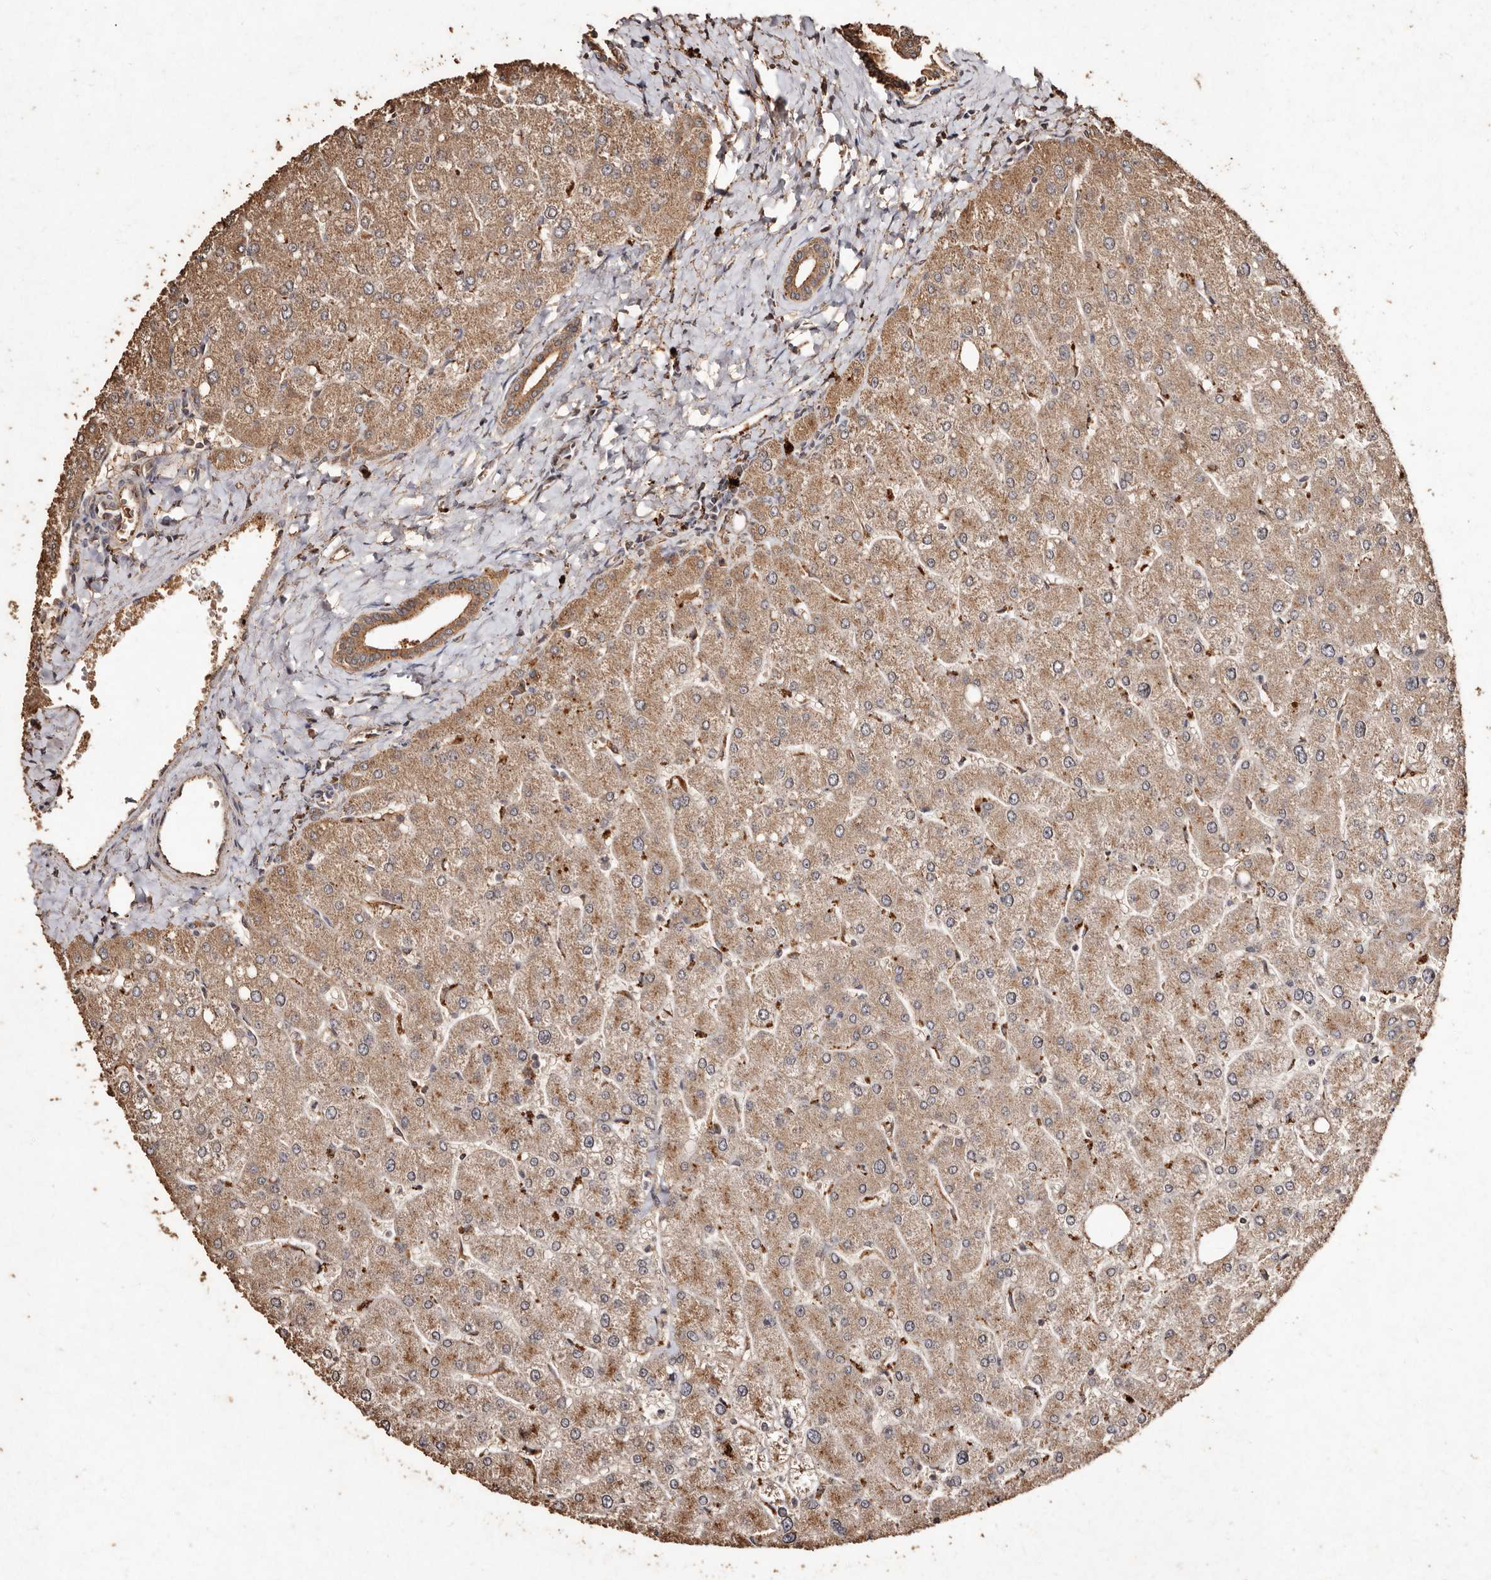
{"staining": {"intensity": "moderate", "quantity": ">75%", "location": "cytoplasmic/membranous"}, "tissue": "liver", "cell_type": "Cholangiocytes", "image_type": "normal", "snomed": [{"axis": "morphology", "description": "Normal tissue, NOS"}, {"axis": "topography", "description": "Liver"}], "caption": "High-magnification brightfield microscopy of unremarkable liver stained with DAB (3,3'-diaminobenzidine) (brown) and counterstained with hematoxylin (blue). cholangiocytes exhibit moderate cytoplasmic/membranous positivity is appreciated in approximately>75% of cells.", "gene": "FARS2", "patient": {"sex": "male", "age": 55}}